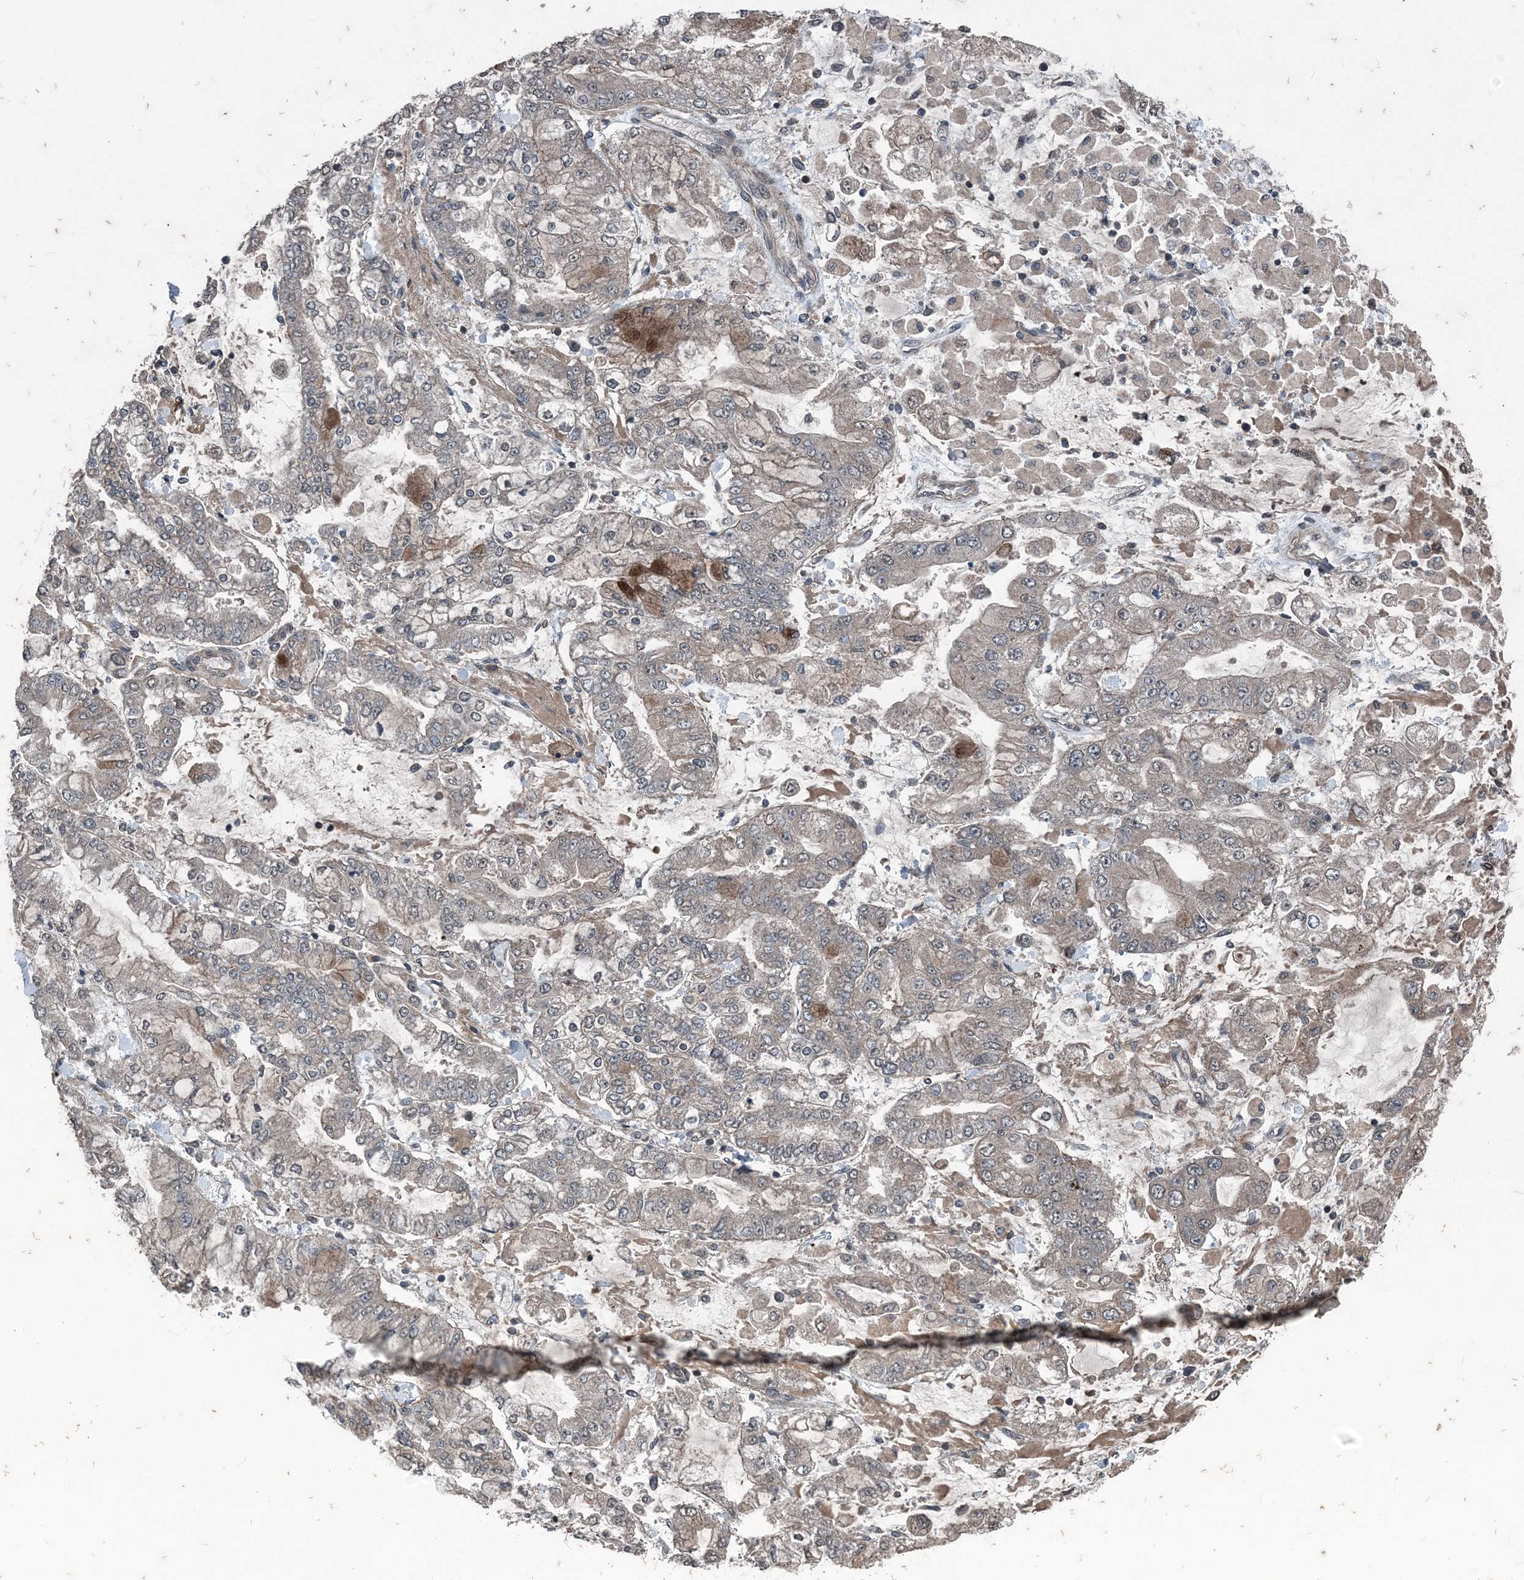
{"staining": {"intensity": "negative", "quantity": "none", "location": "none"}, "tissue": "stomach cancer", "cell_type": "Tumor cells", "image_type": "cancer", "snomed": [{"axis": "morphology", "description": "Normal tissue, NOS"}, {"axis": "morphology", "description": "Adenocarcinoma, NOS"}, {"axis": "topography", "description": "Stomach, upper"}, {"axis": "topography", "description": "Stomach"}], "caption": "Tumor cells are negative for protein expression in human stomach cancer.", "gene": "CFL1", "patient": {"sex": "male", "age": 76}}